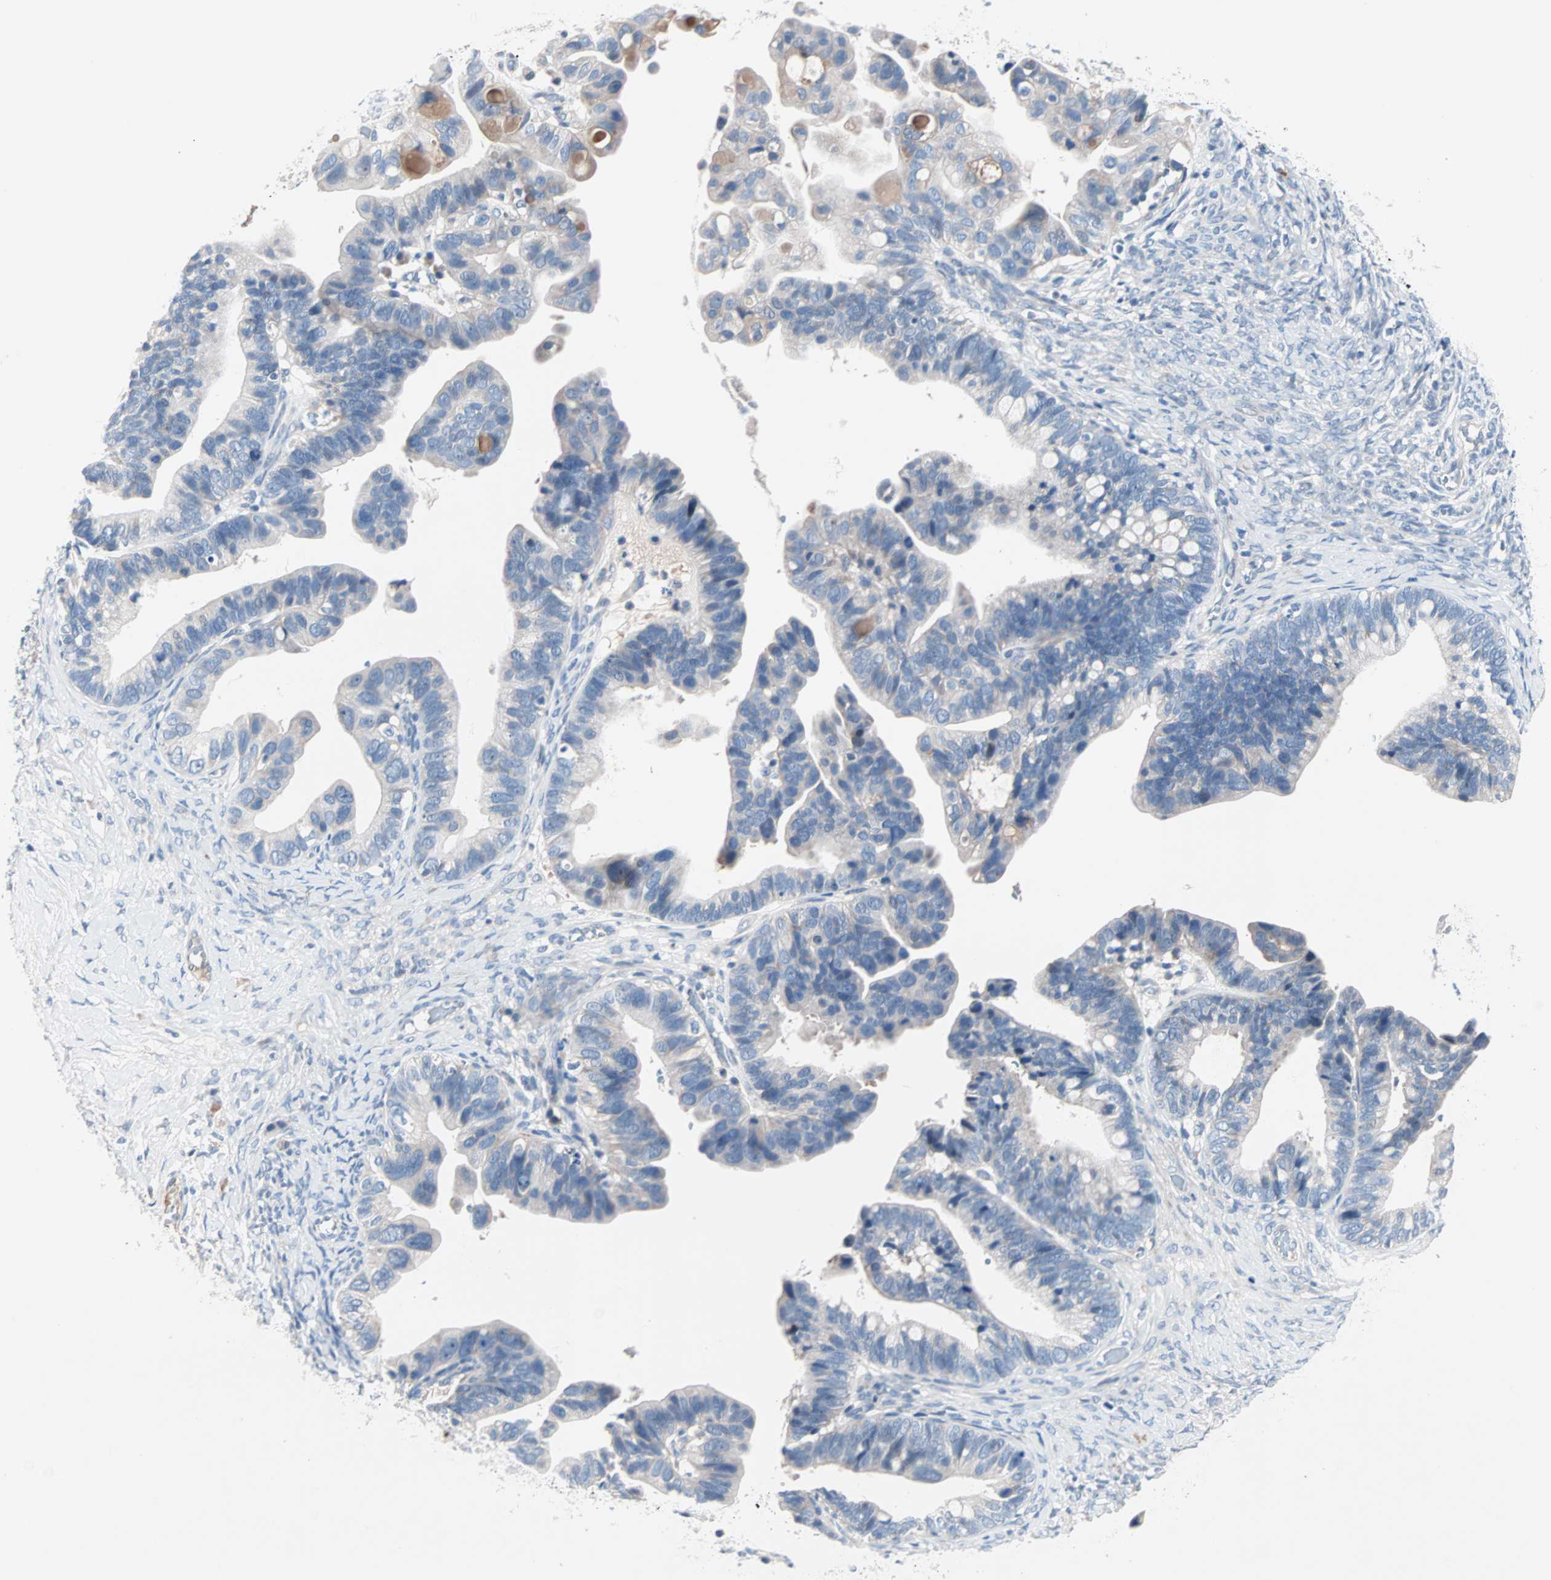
{"staining": {"intensity": "negative", "quantity": "none", "location": "none"}, "tissue": "ovarian cancer", "cell_type": "Tumor cells", "image_type": "cancer", "snomed": [{"axis": "morphology", "description": "Cystadenocarcinoma, serous, NOS"}, {"axis": "topography", "description": "Ovary"}], "caption": "IHC histopathology image of neoplastic tissue: human ovarian serous cystadenocarcinoma stained with DAB exhibits no significant protein expression in tumor cells. (IHC, brightfield microscopy, high magnification).", "gene": "NEFH", "patient": {"sex": "female", "age": 56}}